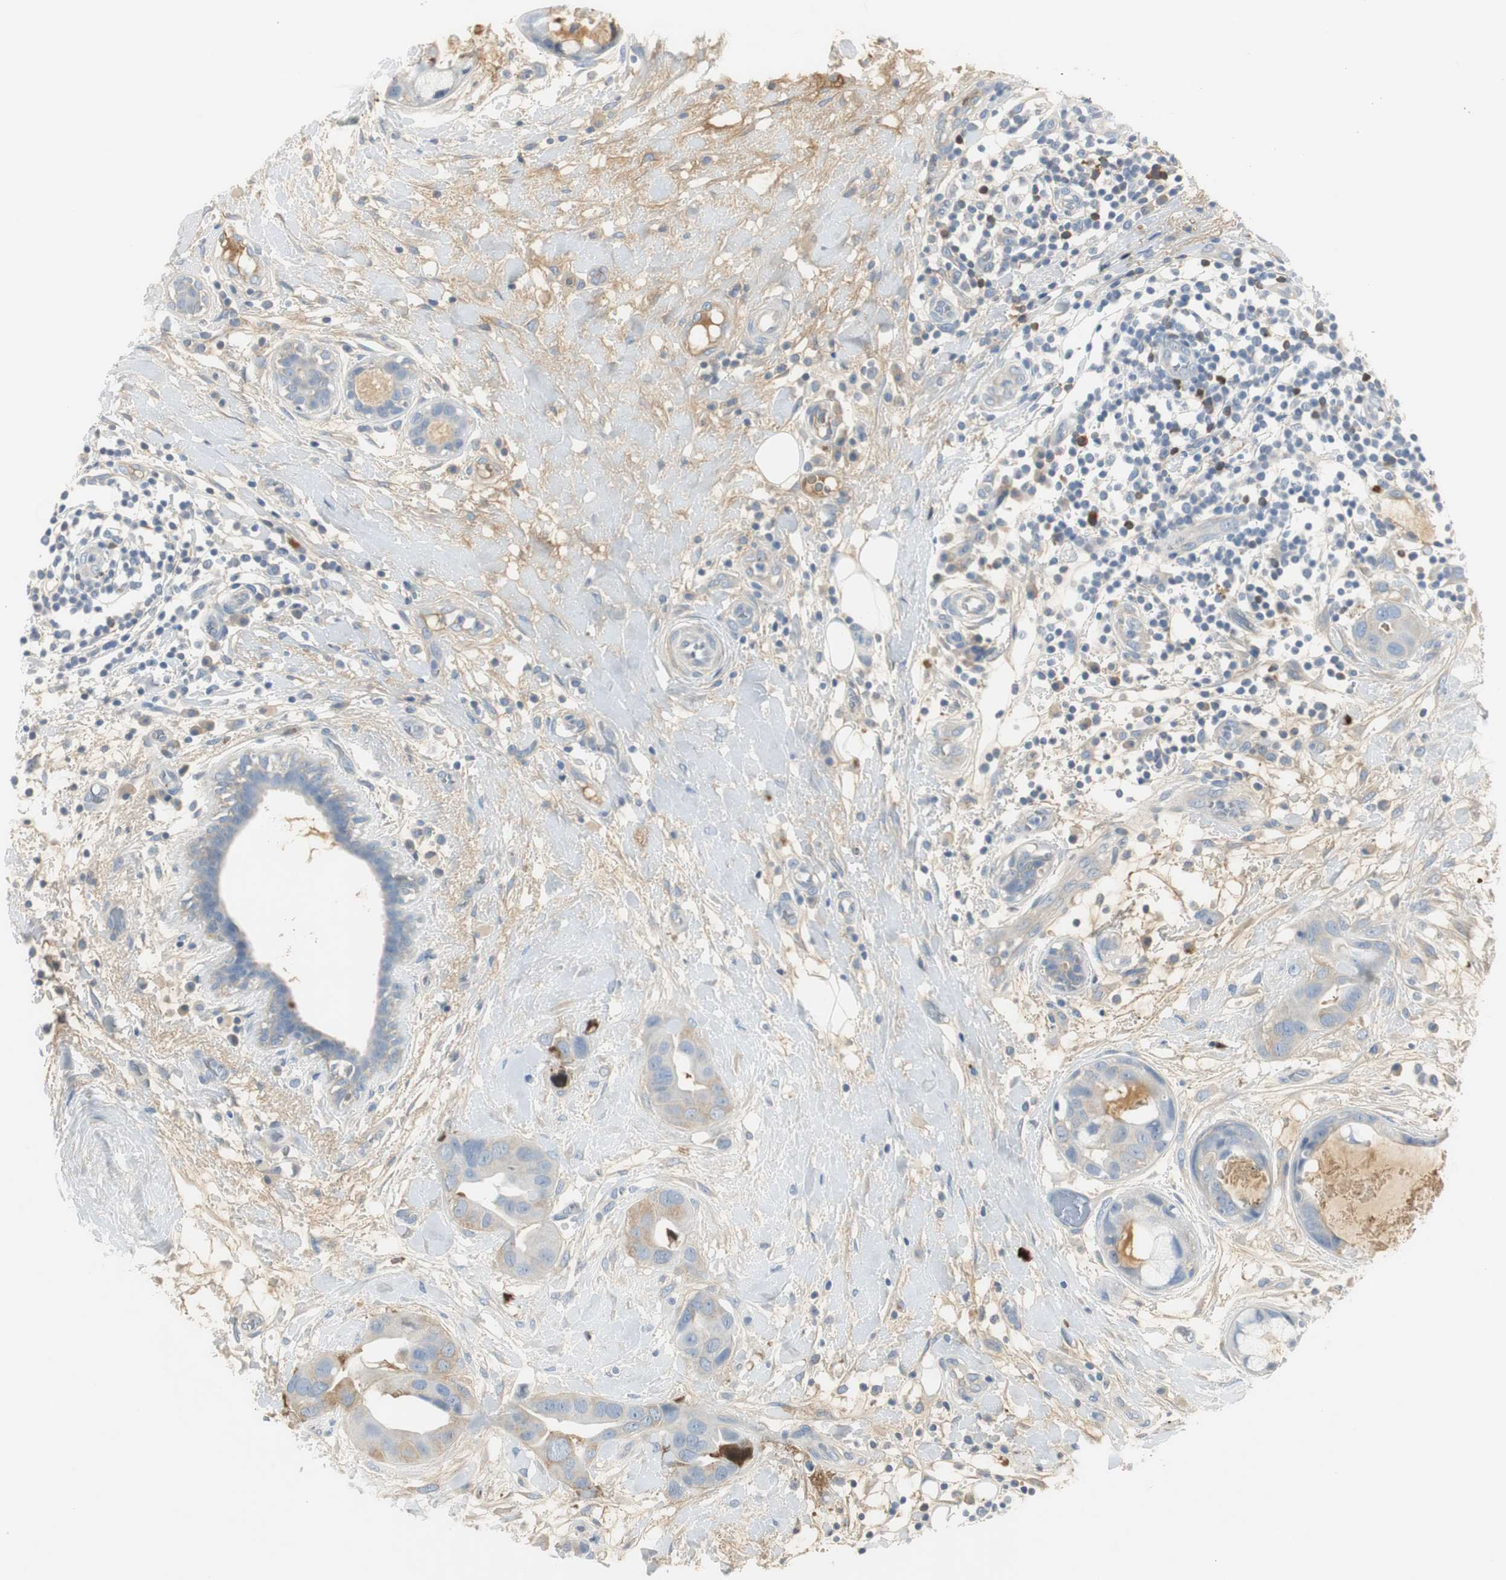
{"staining": {"intensity": "weak", "quantity": "25%-75%", "location": "cytoplasmic/membranous"}, "tissue": "breast cancer", "cell_type": "Tumor cells", "image_type": "cancer", "snomed": [{"axis": "morphology", "description": "Duct carcinoma"}, {"axis": "topography", "description": "Breast"}], "caption": "The image shows a brown stain indicating the presence of a protein in the cytoplasmic/membranous of tumor cells in infiltrating ductal carcinoma (breast).", "gene": "SERPINF1", "patient": {"sex": "female", "age": 40}}